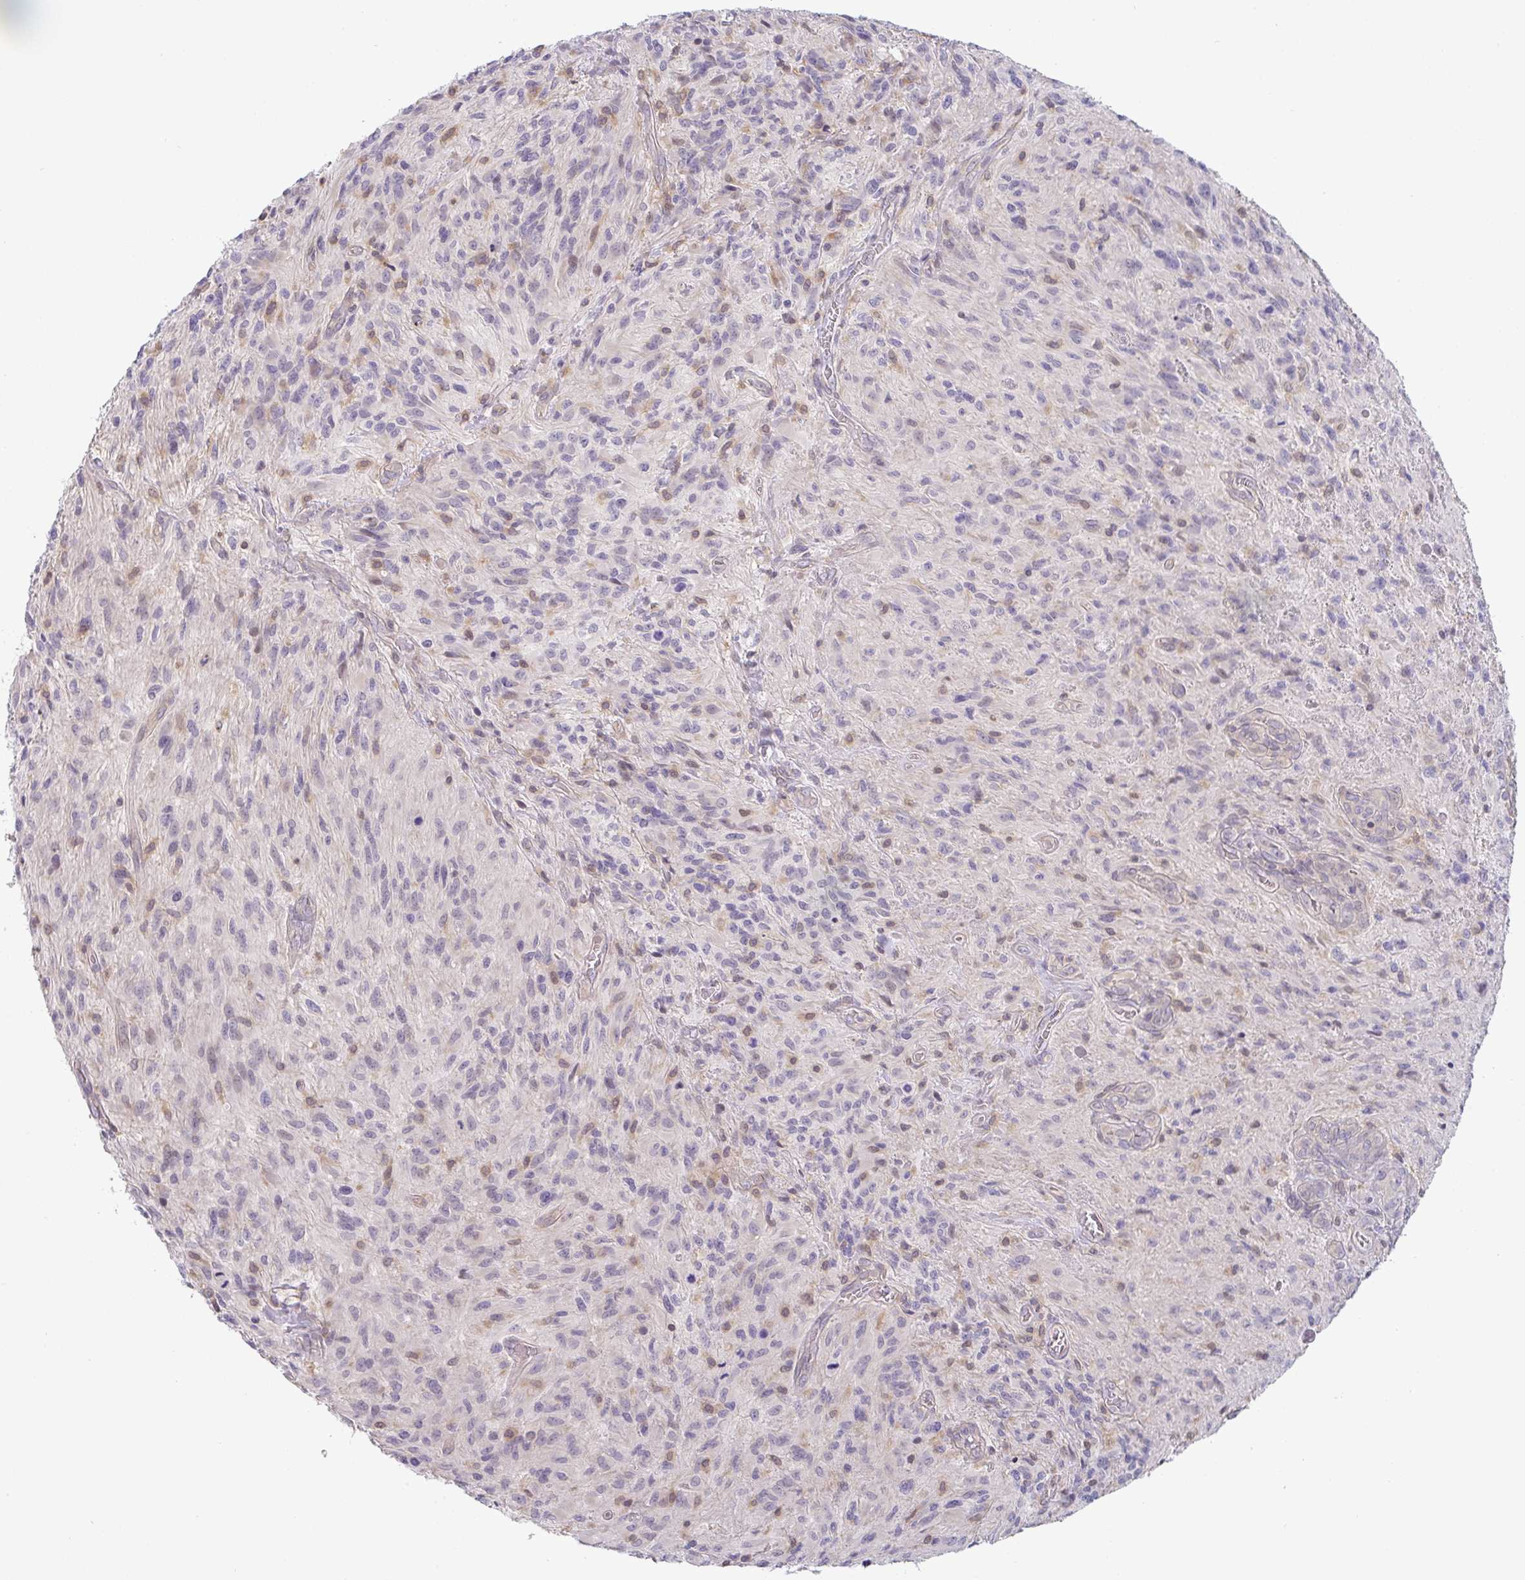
{"staining": {"intensity": "negative", "quantity": "none", "location": "none"}, "tissue": "glioma", "cell_type": "Tumor cells", "image_type": "cancer", "snomed": [{"axis": "morphology", "description": "Glioma, malignant, High grade"}, {"axis": "topography", "description": "Brain"}], "caption": "A micrograph of human high-grade glioma (malignant) is negative for staining in tumor cells.", "gene": "GSDMB", "patient": {"sex": "male", "age": 47}}